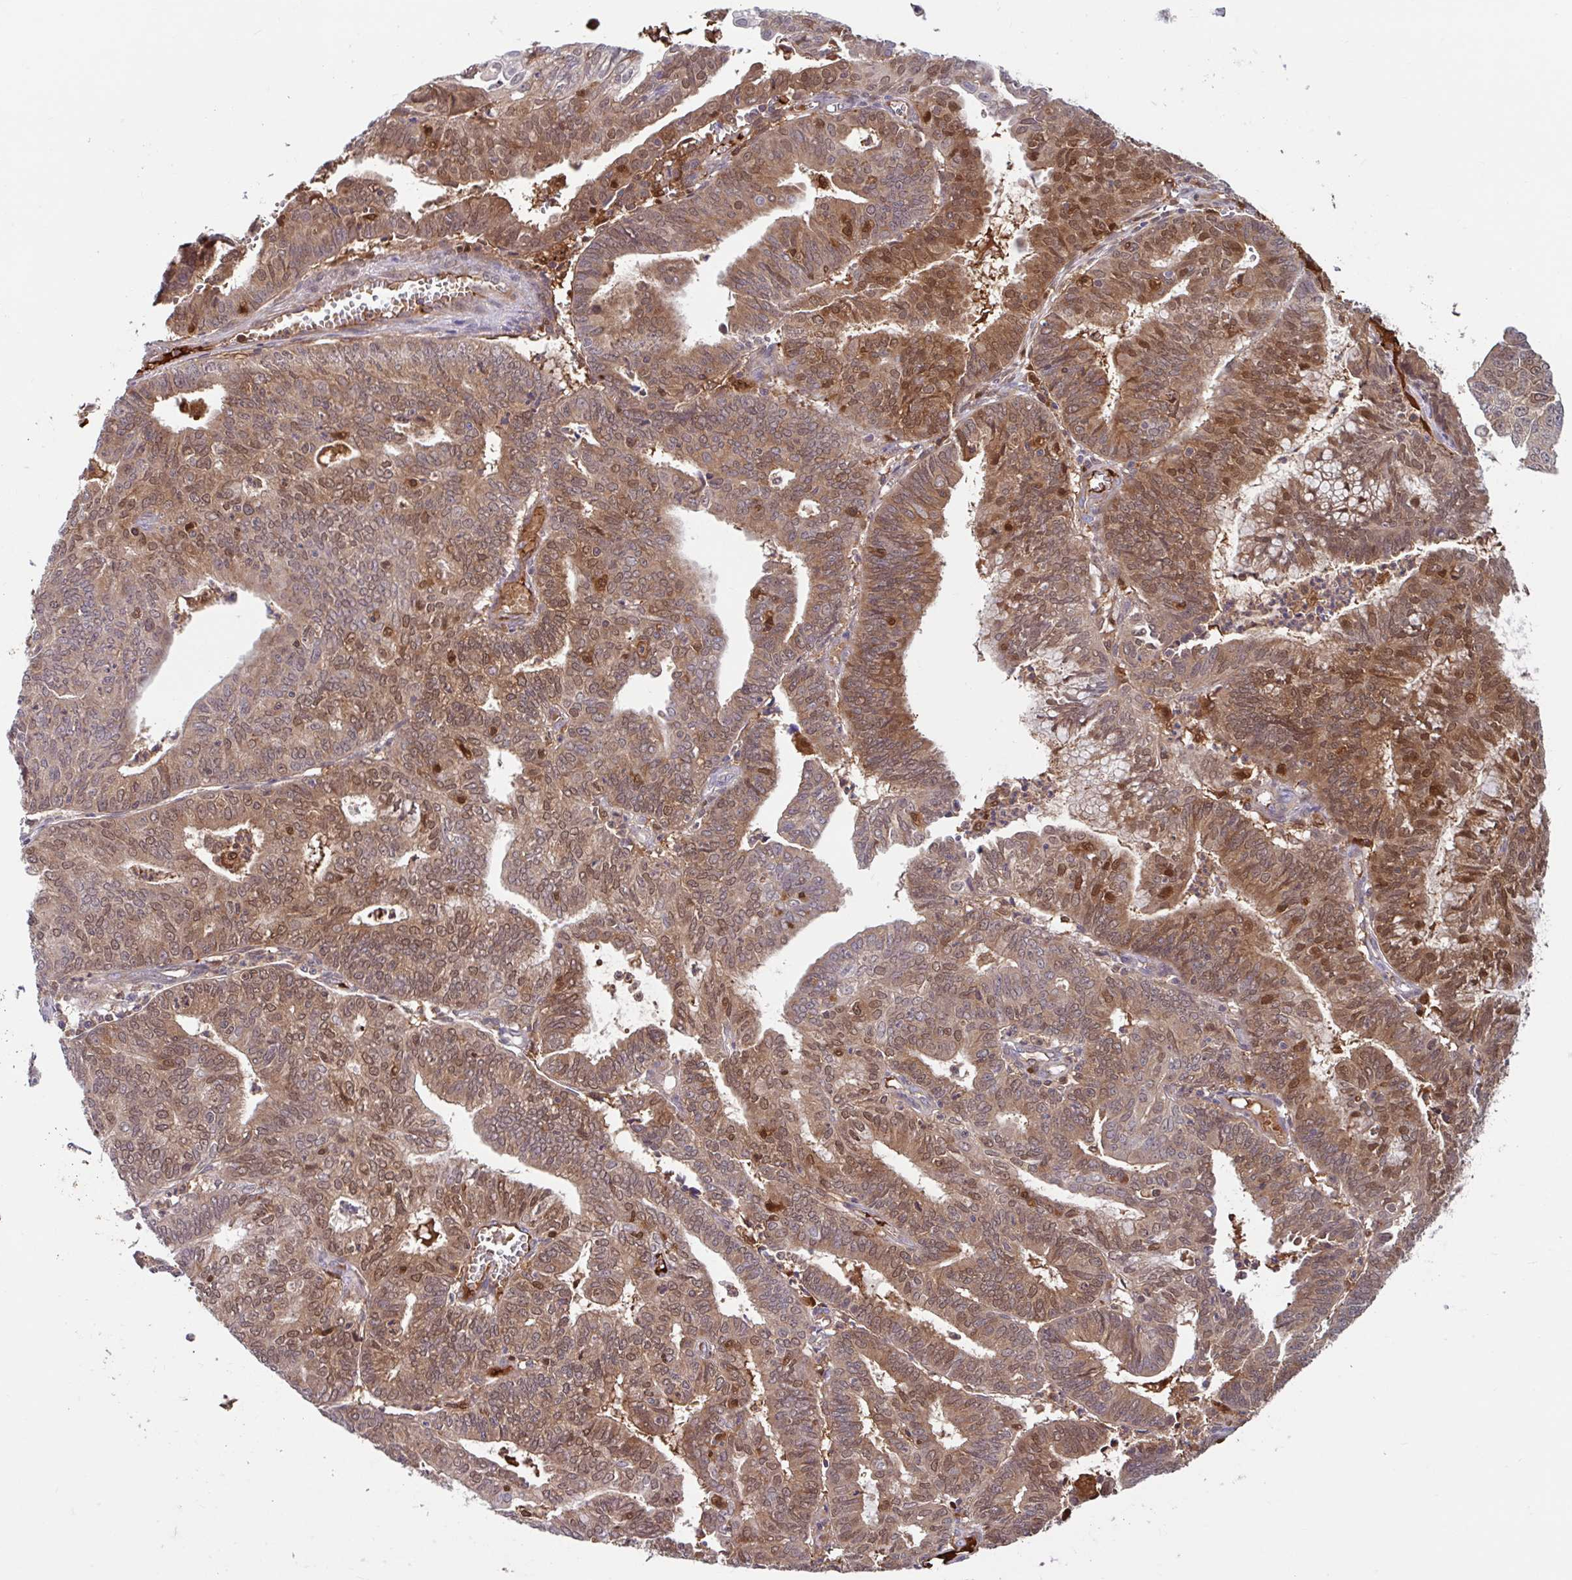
{"staining": {"intensity": "moderate", "quantity": "25%-75%", "location": "cytoplasmic/membranous,nuclear"}, "tissue": "endometrial cancer", "cell_type": "Tumor cells", "image_type": "cancer", "snomed": [{"axis": "morphology", "description": "Adenocarcinoma, NOS"}, {"axis": "topography", "description": "Endometrium"}], "caption": "Endometrial cancer stained for a protein reveals moderate cytoplasmic/membranous and nuclear positivity in tumor cells. (Stains: DAB (3,3'-diaminobenzidine) in brown, nuclei in blue, Microscopy: brightfield microscopy at high magnification).", "gene": "BLVRA", "patient": {"sex": "female", "age": 61}}